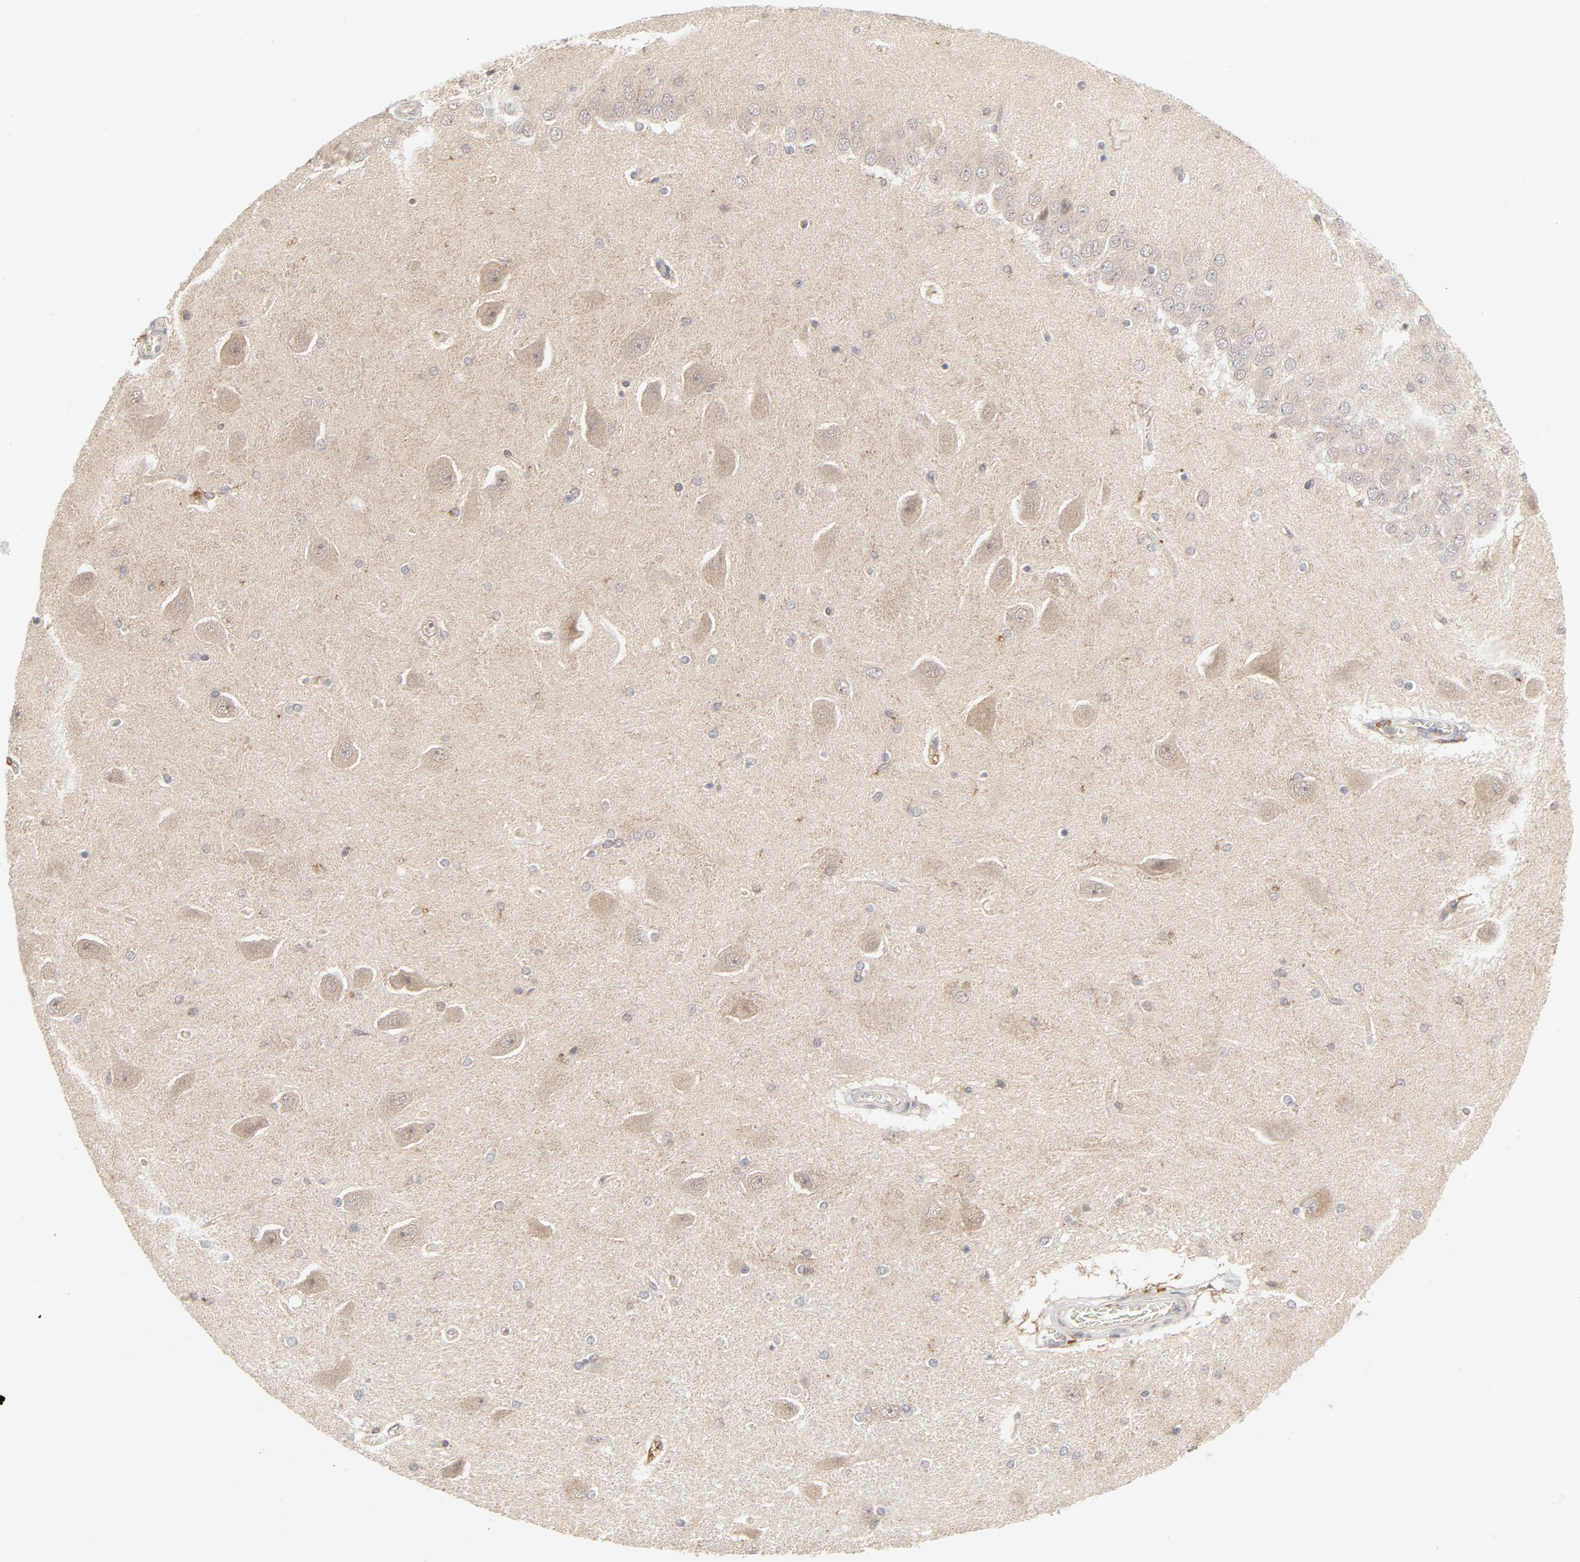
{"staining": {"intensity": "weak", "quantity": "<25%", "location": "cytoplasmic/membranous"}, "tissue": "hippocampus", "cell_type": "Glial cells", "image_type": "normal", "snomed": [{"axis": "morphology", "description": "Normal tissue, NOS"}, {"axis": "topography", "description": "Hippocampus"}], "caption": "DAB immunohistochemical staining of normal hippocampus displays no significant staining in glial cells. (IHC, brightfield microscopy, high magnification).", "gene": "RAB5C", "patient": {"sex": "female", "age": 54}}